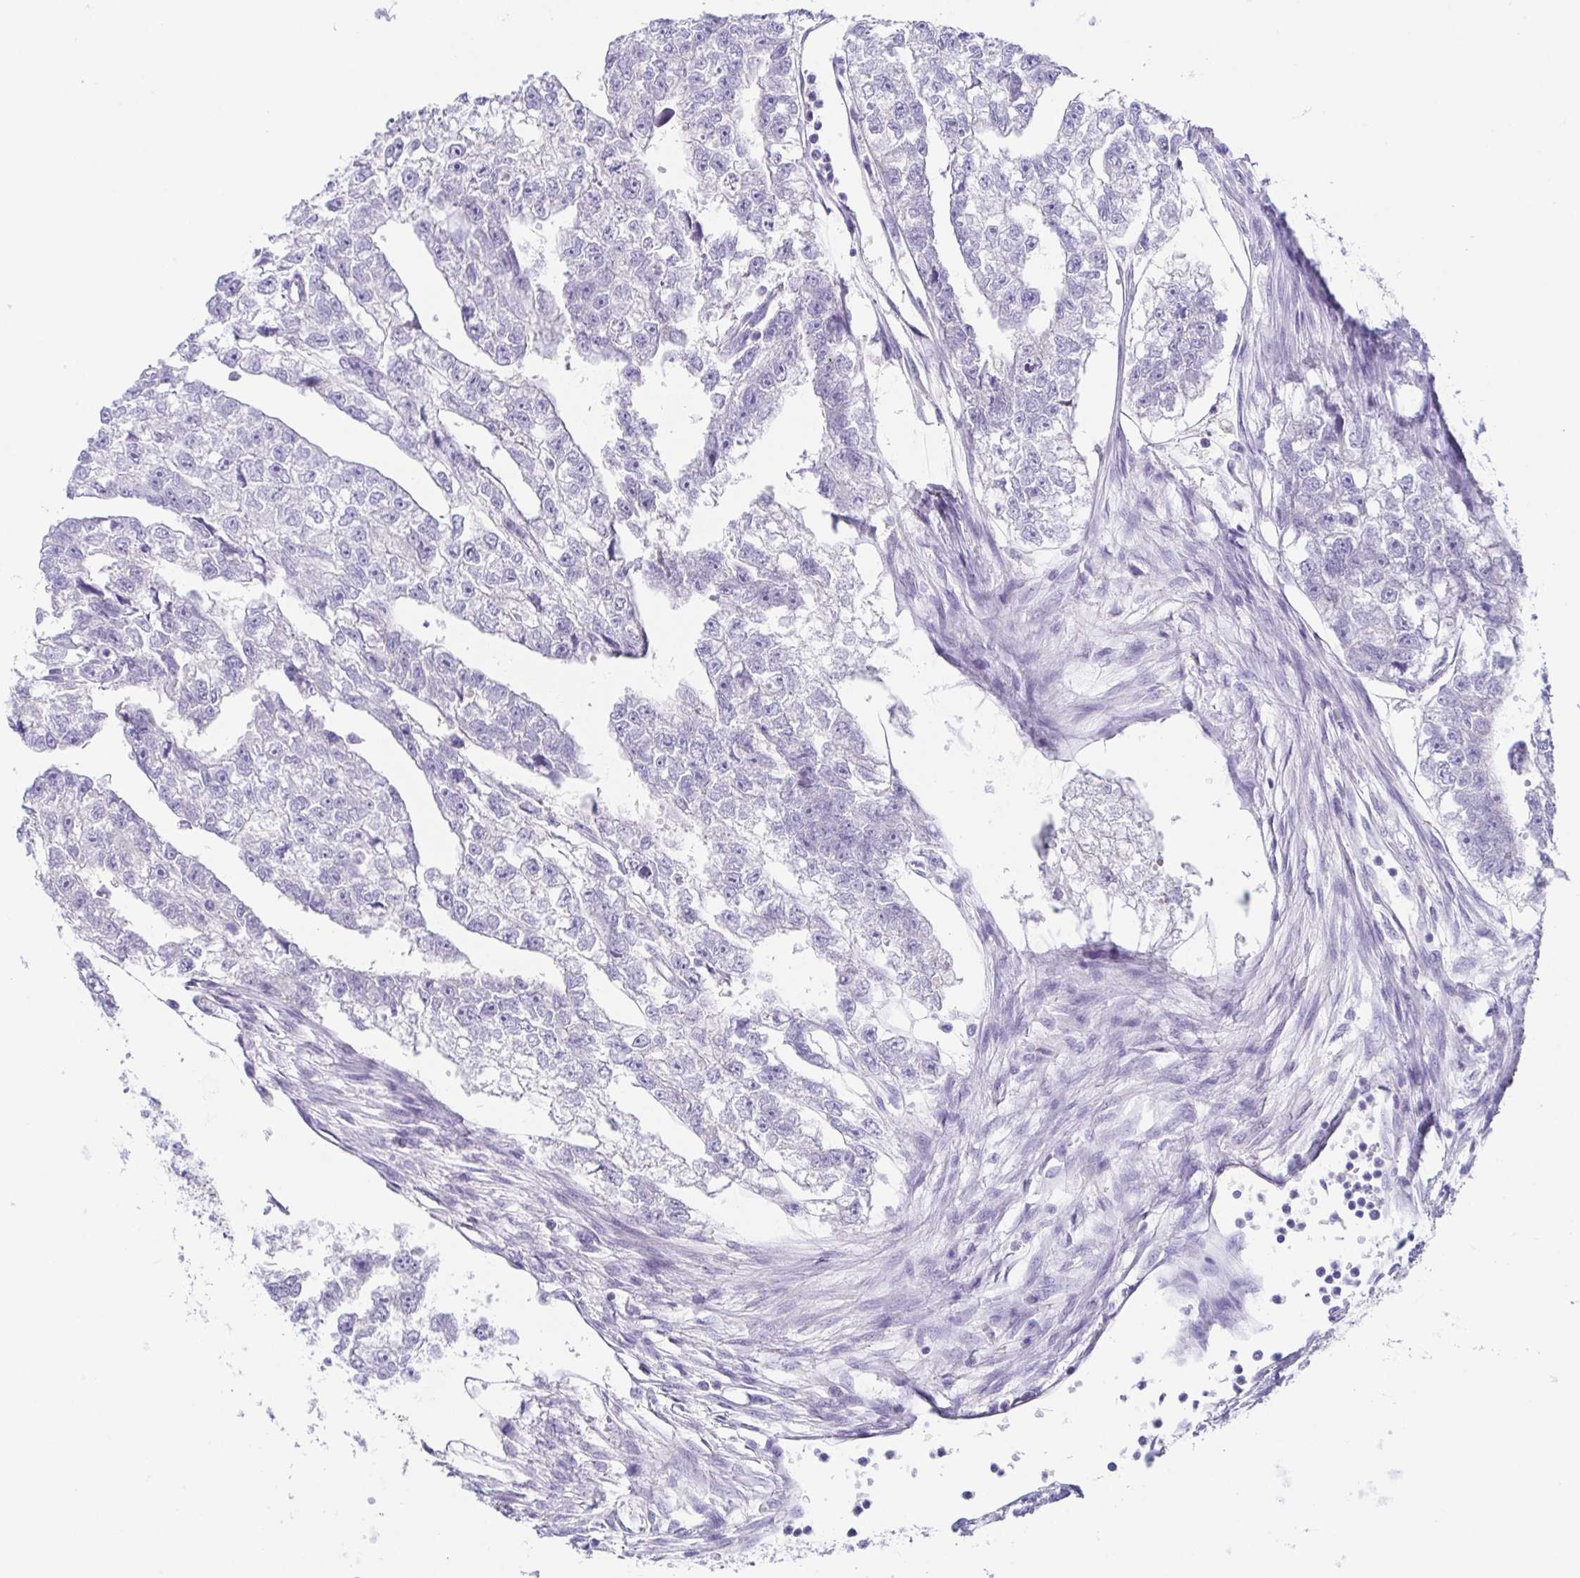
{"staining": {"intensity": "negative", "quantity": "none", "location": "none"}, "tissue": "testis cancer", "cell_type": "Tumor cells", "image_type": "cancer", "snomed": [{"axis": "morphology", "description": "Carcinoma, Embryonal, NOS"}, {"axis": "morphology", "description": "Teratoma, malignant, NOS"}, {"axis": "topography", "description": "Testis"}], "caption": "DAB immunohistochemical staining of human teratoma (malignant) (testis) displays no significant positivity in tumor cells.", "gene": "HTR2A", "patient": {"sex": "male", "age": 44}}